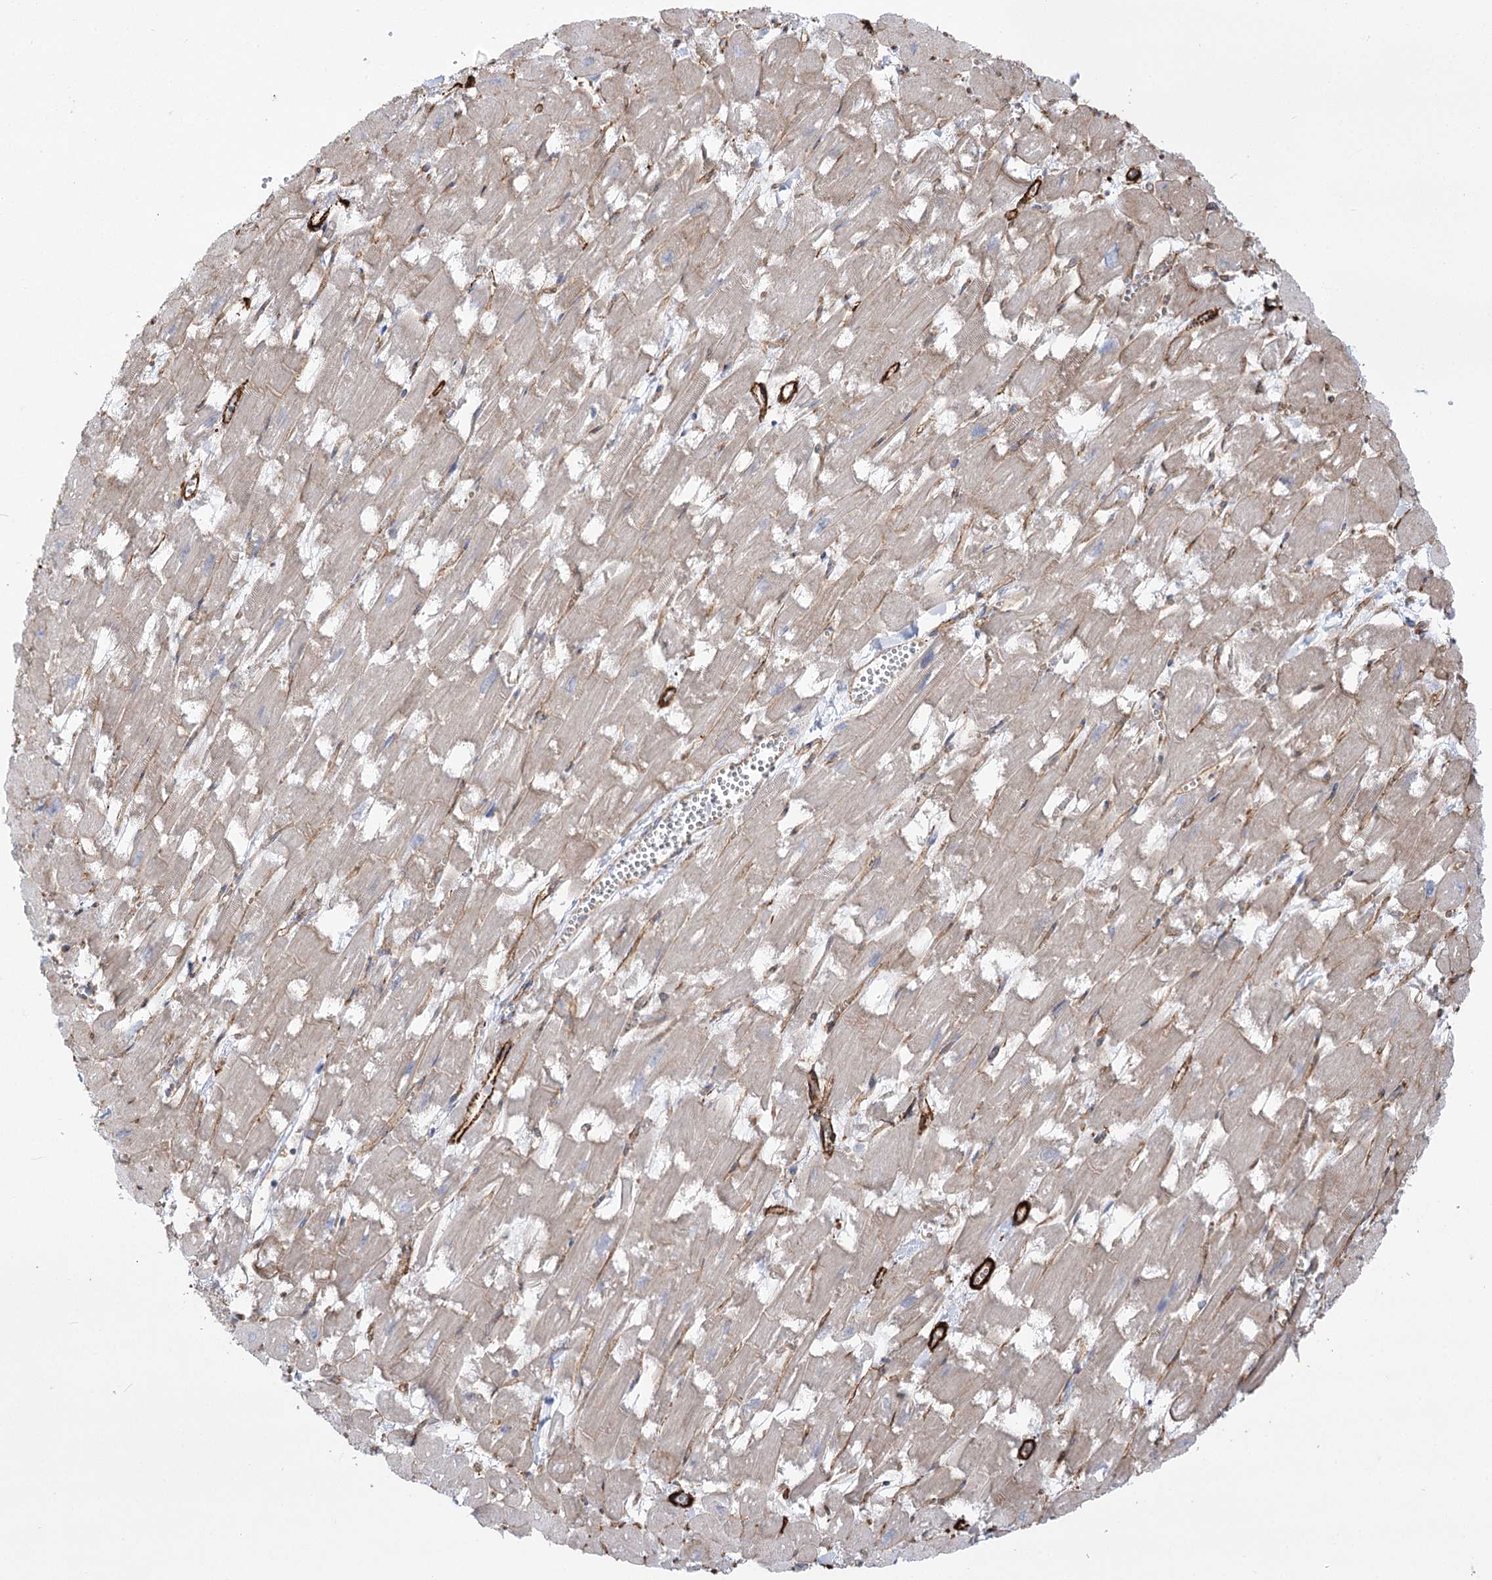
{"staining": {"intensity": "weak", "quantity": "25%-75%", "location": "cytoplasmic/membranous"}, "tissue": "heart muscle", "cell_type": "Cardiomyocytes", "image_type": "normal", "snomed": [{"axis": "morphology", "description": "Normal tissue, NOS"}, {"axis": "topography", "description": "Heart"}], "caption": "An immunohistochemistry (IHC) photomicrograph of normal tissue is shown. Protein staining in brown shows weak cytoplasmic/membranous positivity in heart muscle within cardiomyocytes. (Stains: DAB (3,3'-diaminobenzidine) in brown, nuclei in blue, Microscopy: brightfield microscopy at high magnification).", "gene": "PLEKHA5", "patient": {"sex": "male", "age": 54}}